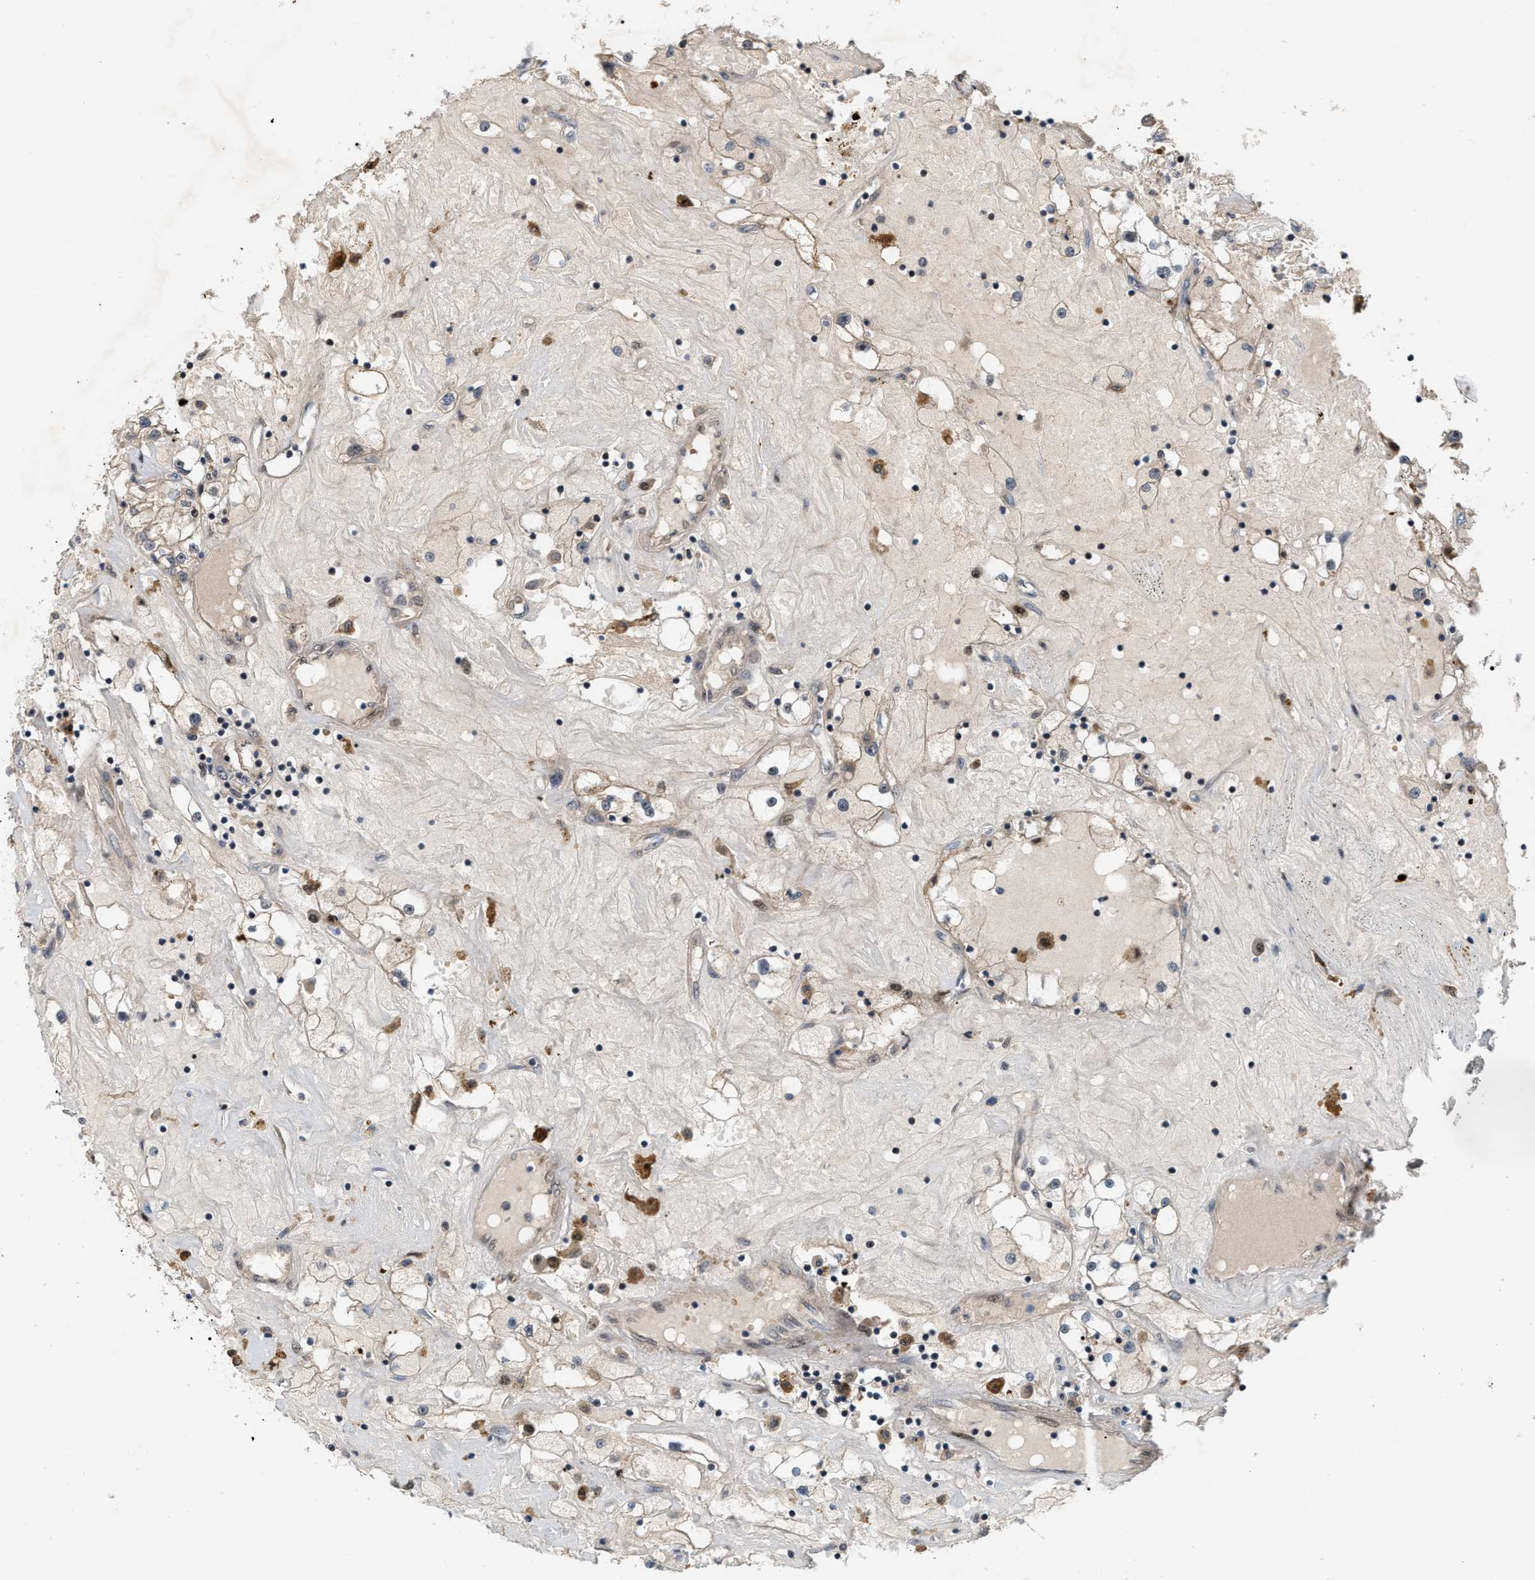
{"staining": {"intensity": "weak", "quantity": "25%-75%", "location": "cytoplasmic/membranous"}, "tissue": "renal cancer", "cell_type": "Tumor cells", "image_type": "cancer", "snomed": [{"axis": "morphology", "description": "Adenocarcinoma, NOS"}, {"axis": "topography", "description": "Kidney"}], "caption": "About 25%-75% of tumor cells in renal cancer exhibit weak cytoplasmic/membranous protein positivity as visualized by brown immunohistochemical staining.", "gene": "RFFL", "patient": {"sex": "male", "age": 56}}